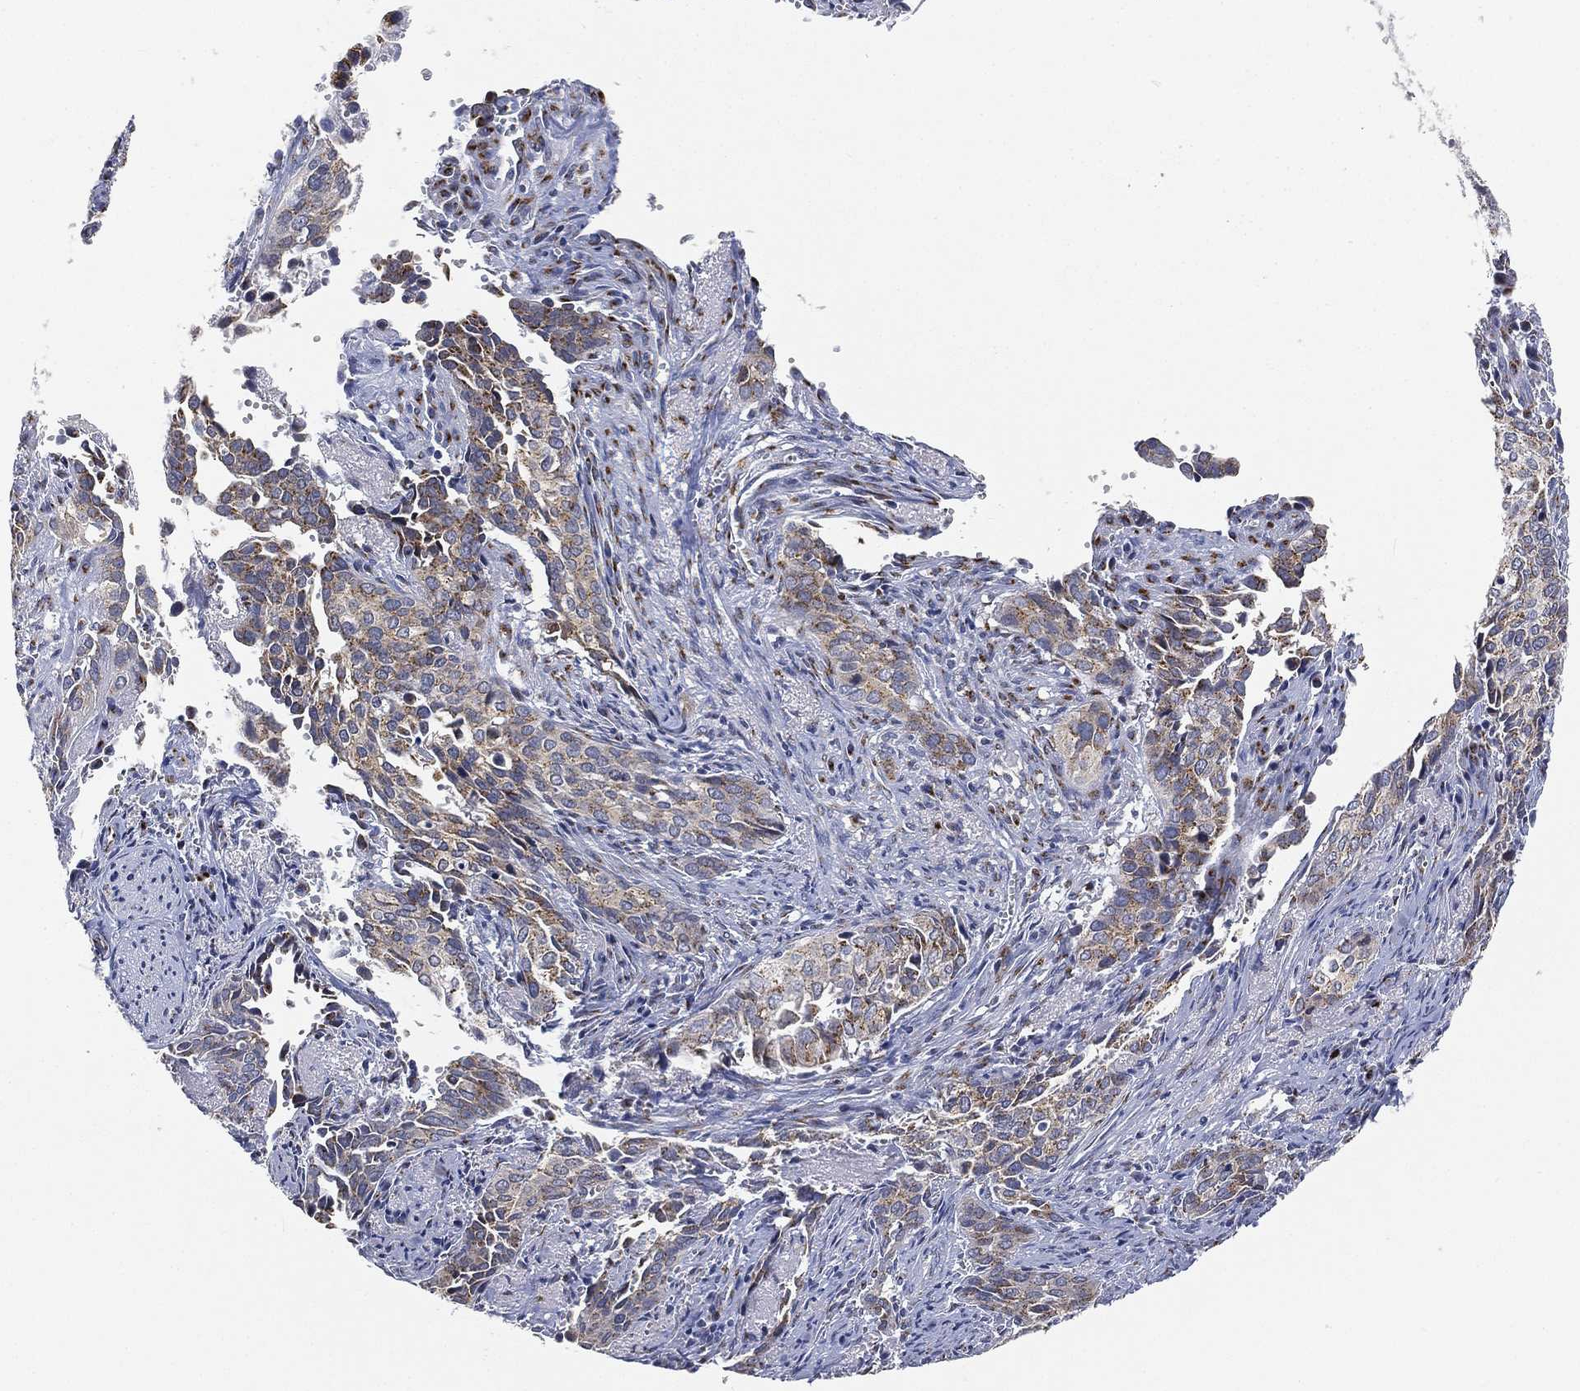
{"staining": {"intensity": "moderate", "quantity": "25%-75%", "location": "cytoplasmic/membranous"}, "tissue": "cervical cancer", "cell_type": "Tumor cells", "image_type": "cancer", "snomed": [{"axis": "morphology", "description": "Squamous cell carcinoma, NOS"}, {"axis": "topography", "description": "Cervix"}], "caption": "Immunohistochemistry (IHC) (DAB (3,3'-diaminobenzidine)) staining of human cervical cancer reveals moderate cytoplasmic/membranous protein expression in approximately 25%-75% of tumor cells. The protein of interest is stained brown, and the nuclei are stained in blue (DAB IHC with brightfield microscopy, high magnification).", "gene": "TICAM1", "patient": {"sex": "female", "age": 29}}